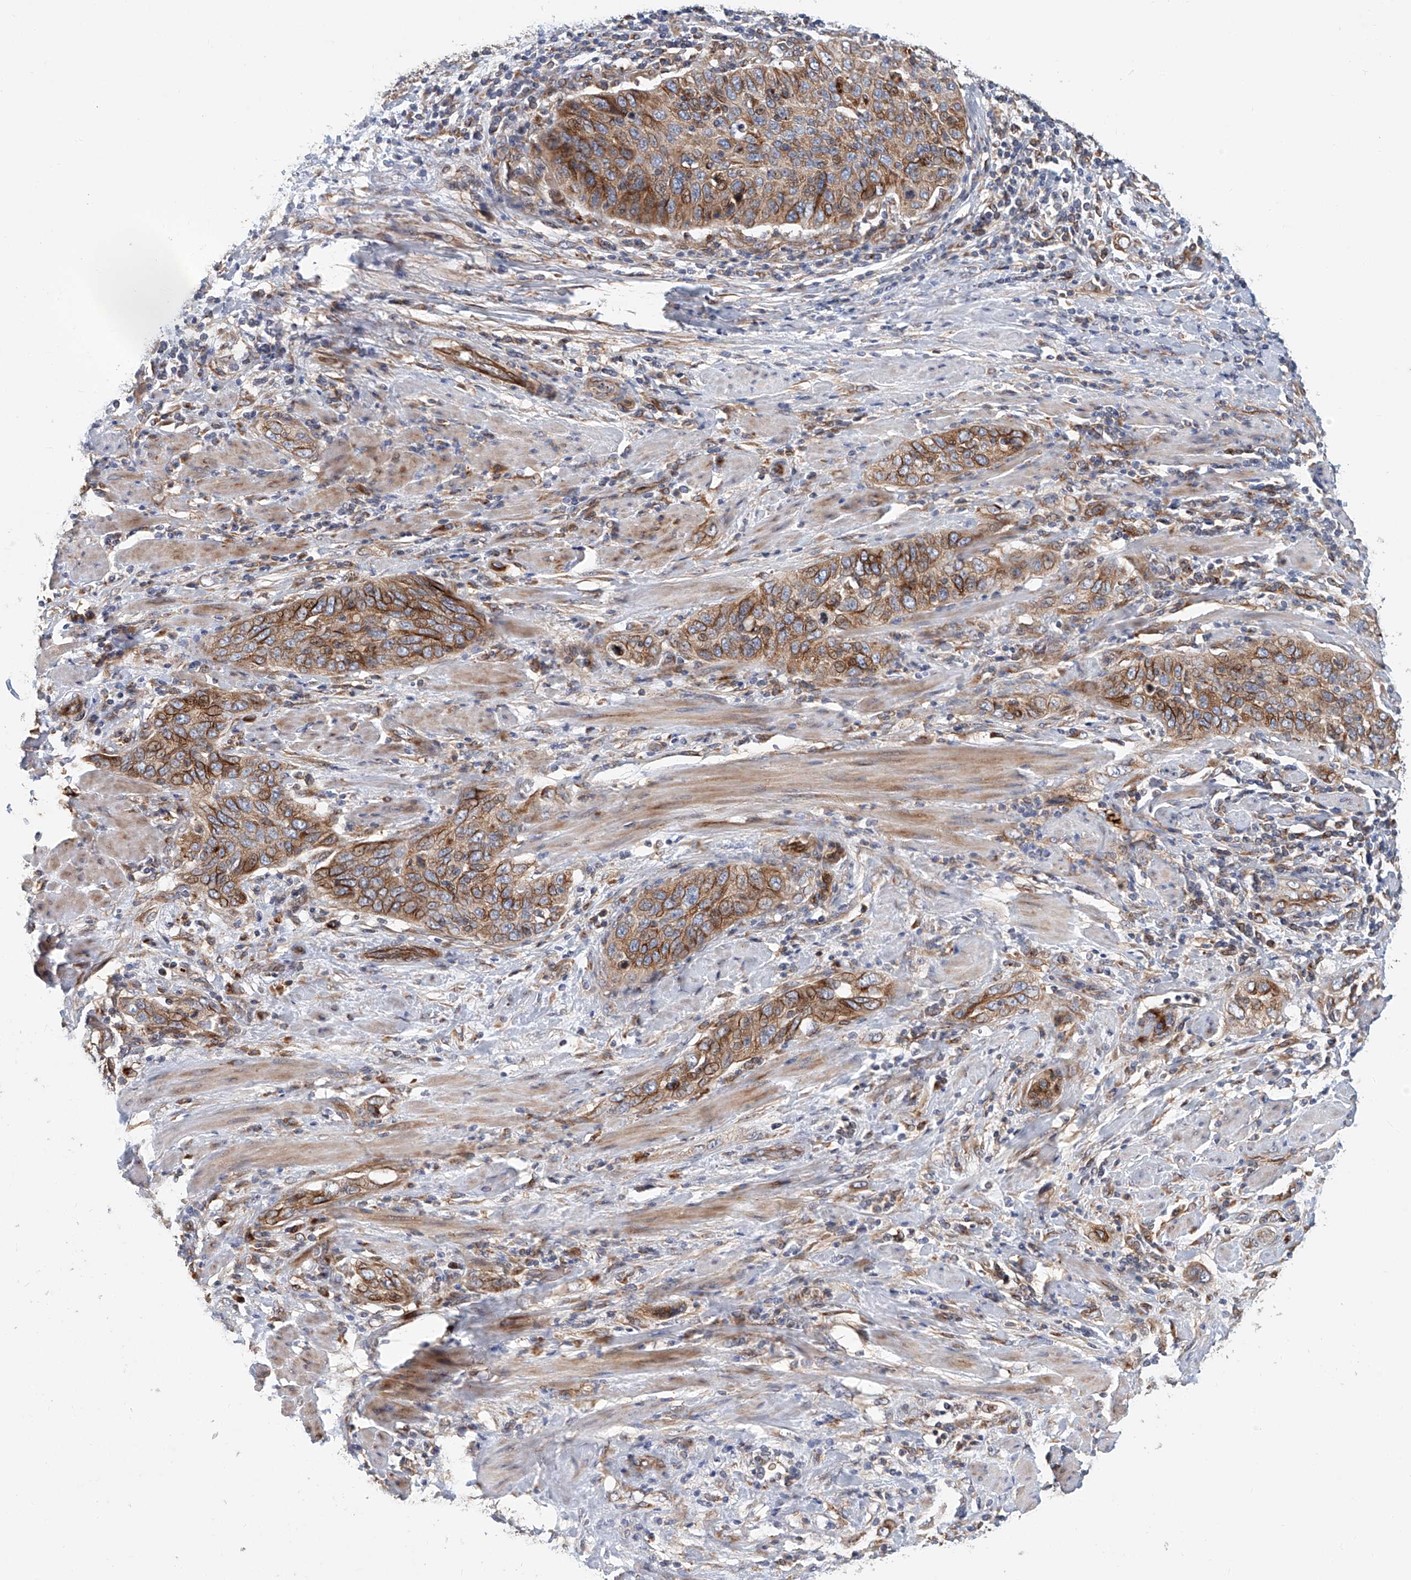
{"staining": {"intensity": "moderate", "quantity": ">75%", "location": "cytoplasmic/membranous"}, "tissue": "cervical cancer", "cell_type": "Tumor cells", "image_type": "cancer", "snomed": [{"axis": "morphology", "description": "Squamous cell carcinoma, NOS"}, {"axis": "topography", "description": "Cervix"}], "caption": "Protein staining of cervical cancer tissue displays moderate cytoplasmic/membranous expression in about >75% of tumor cells.", "gene": "HGSNAT", "patient": {"sex": "female", "age": 60}}